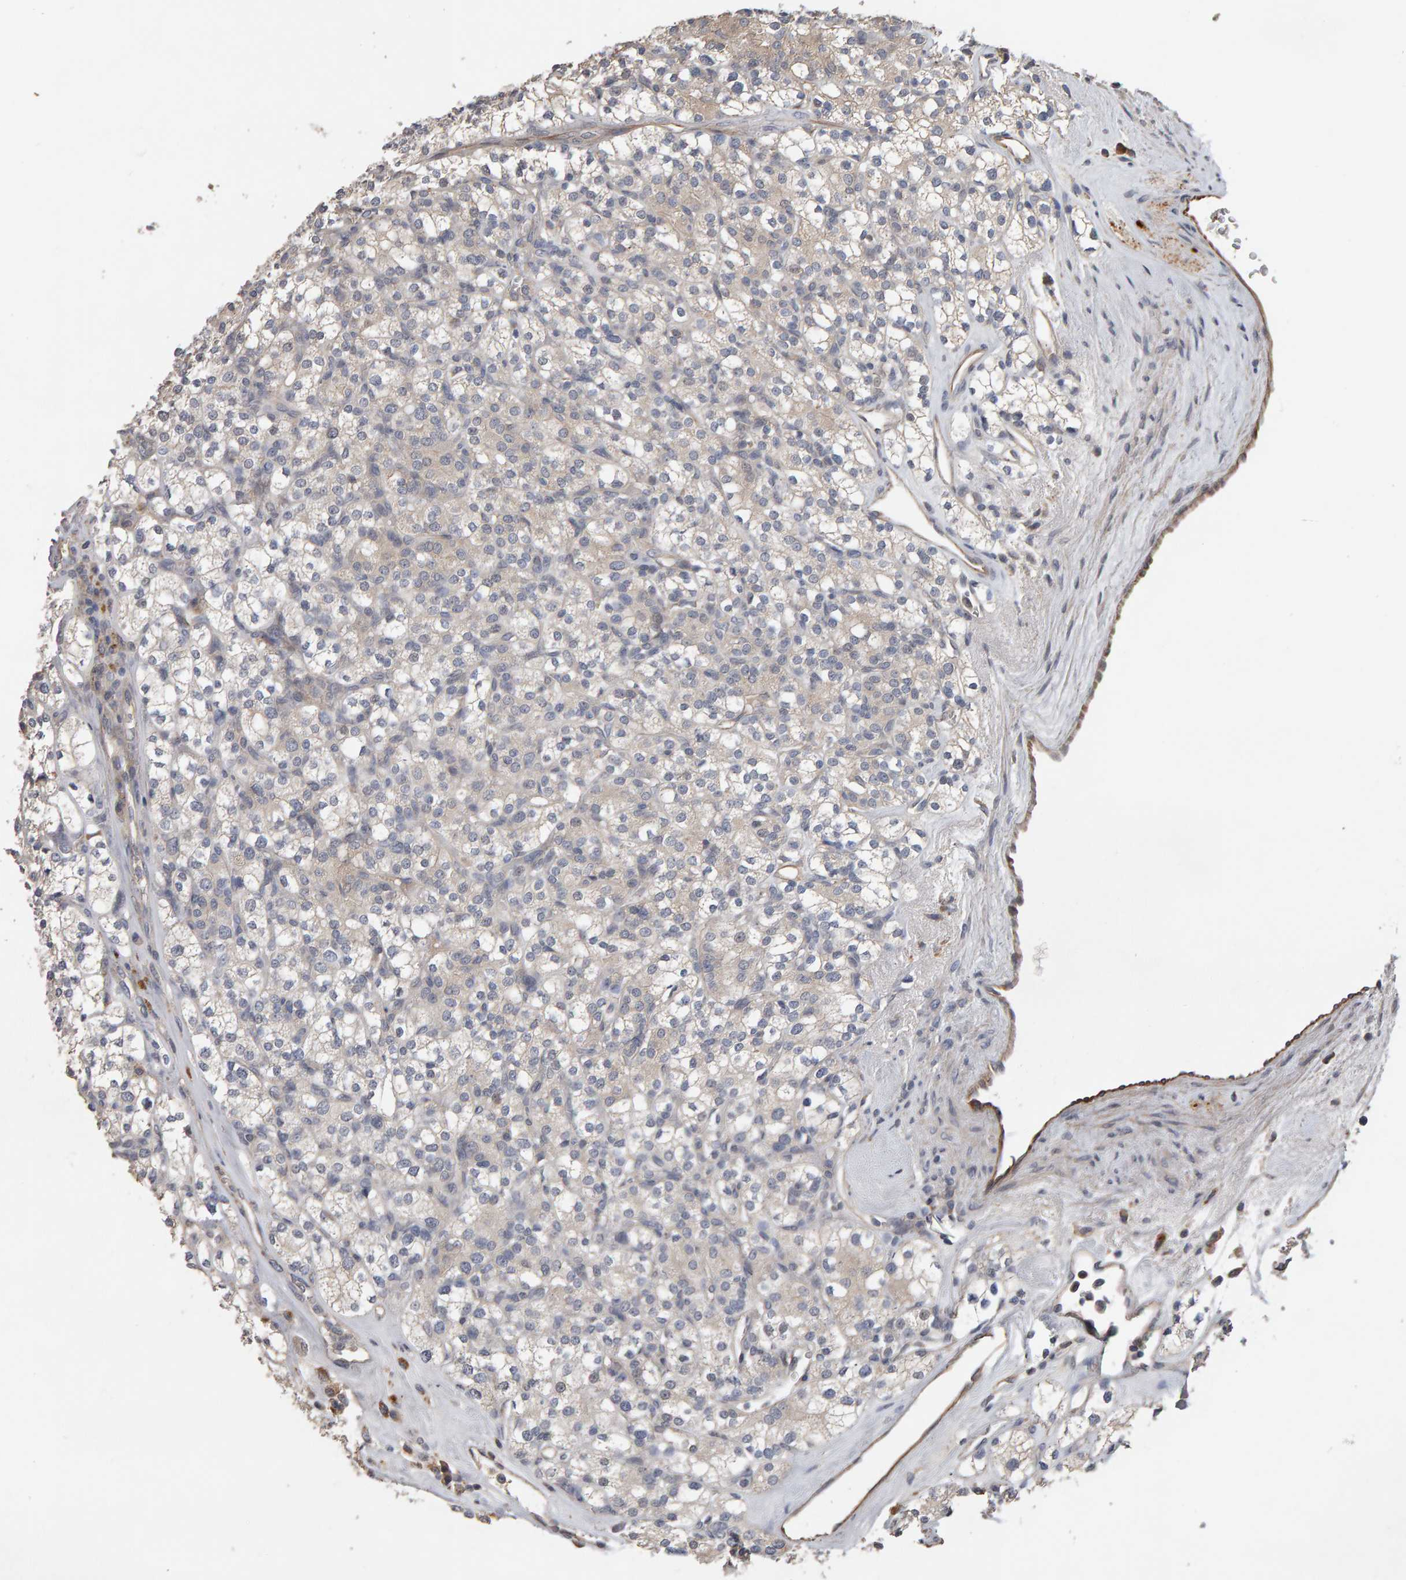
{"staining": {"intensity": "negative", "quantity": "none", "location": "none"}, "tissue": "renal cancer", "cell_type": "Tumor cells", "image_type": "cancer", "snomed": [{"axis": "morphology", "description": "Adenocarcinoma, NOS"}, {"axis": "topography", "description": "Kidney"}], "caption": "High power microscopy micrograph of an immunohistochemistry micrograph of renal adenocarcinoma, revealing no significant staining in tumor cells.", "gene": "COASY", "patient": {"sex": "male", "age": 77}}